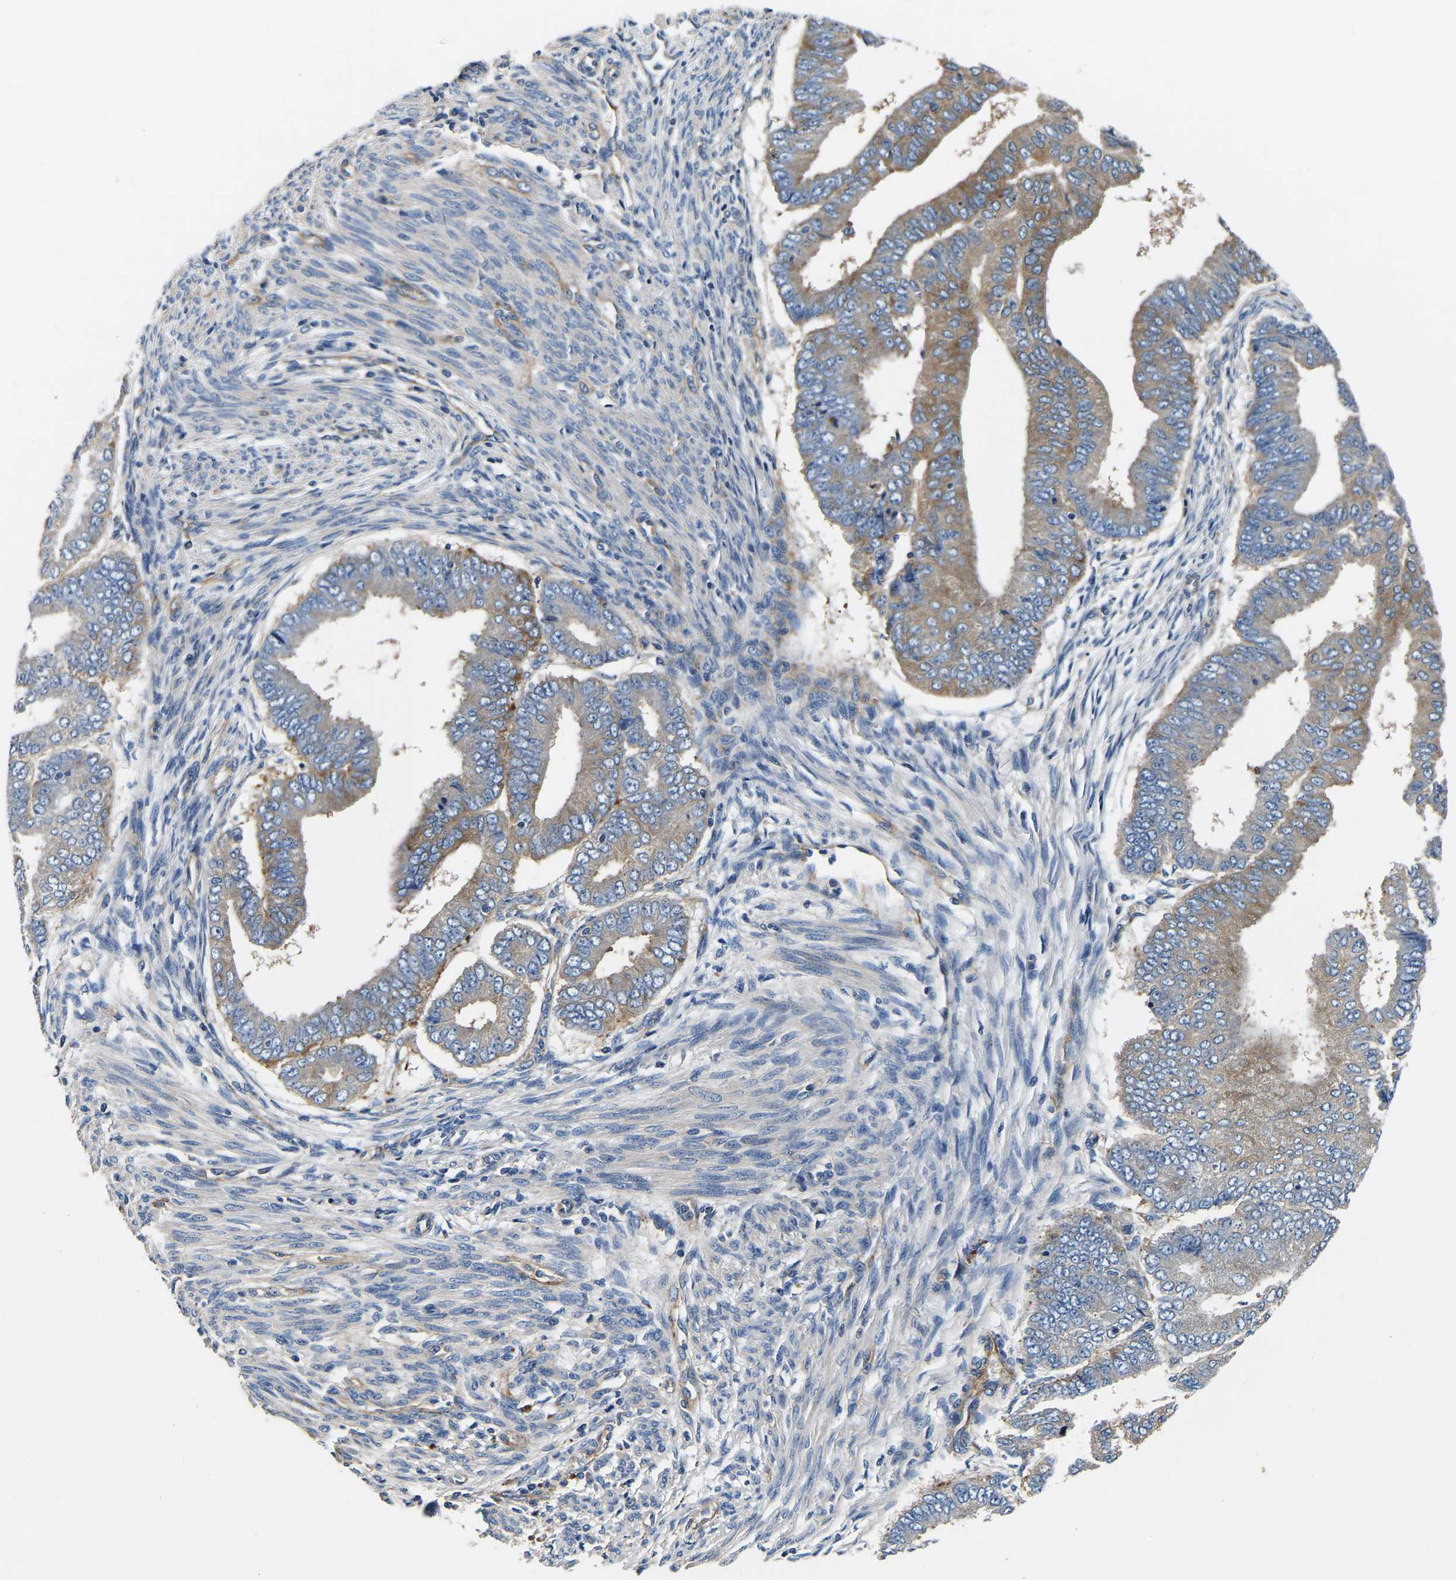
{"staining": {"intensity": "moderate", "quantity": "25%-75%", "location": "cytoplasmic/membranous"}, "tissue": "endometrial cancer", "cell_type": "Tumor cells", "image_type": "cancer", "snomed": [{"axis": "morphology", "description": "Polyp, NOS"}, {"axis": "morphology", "description": "Adenocarcinoma, NOS"}, {"axis": "morphology", "description": "Adenoma, NOS"}, {"axis": "topography", "description": "Endometrium"}], "caption": "Protein positivity by IHC reveals moderate cytoplasmic/membranous staining in about 25%-75% of tumor cells in endometrial cancer.", "gene": "SH3GLB1", "patient": {"sex": "female", "age": 79}}